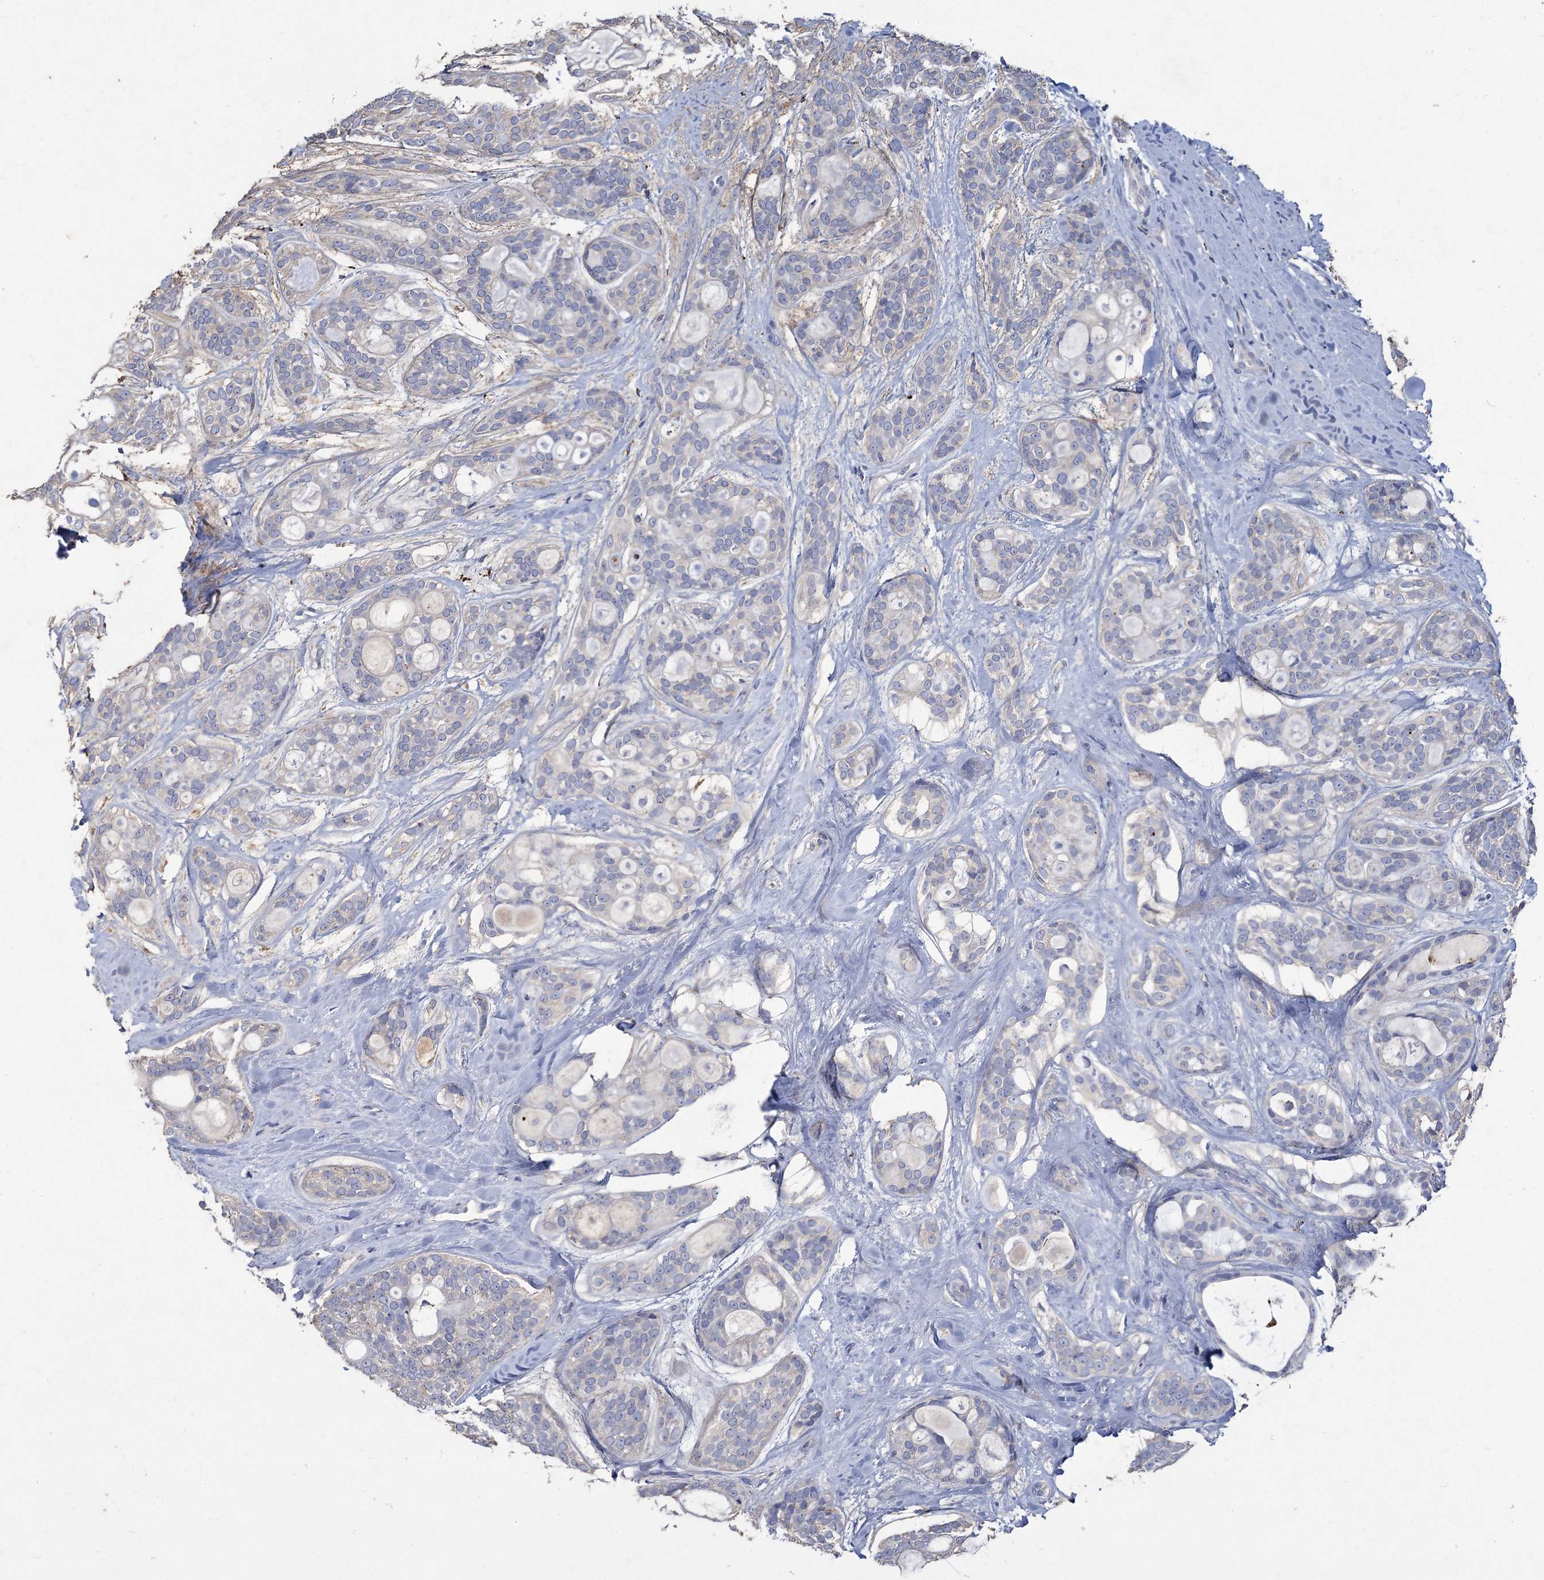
{"staining": {"intensity": "negative", "quantity": "none", "location": "none"}, "tissue": "head and neck cancer", "cell_type": "Tumor cells", "image_type": "cancer", "snomed": [{"axis": "morphology", "description": "Adenocarcinoma, NOS"}, {"axis": "topography", "description": "Head-Neck"}], "caption": "Tumor cells are negative for protein expression in human head and neck cancer.", "gene": "HES2", "patient": {"sex": "male", "age": 66}}